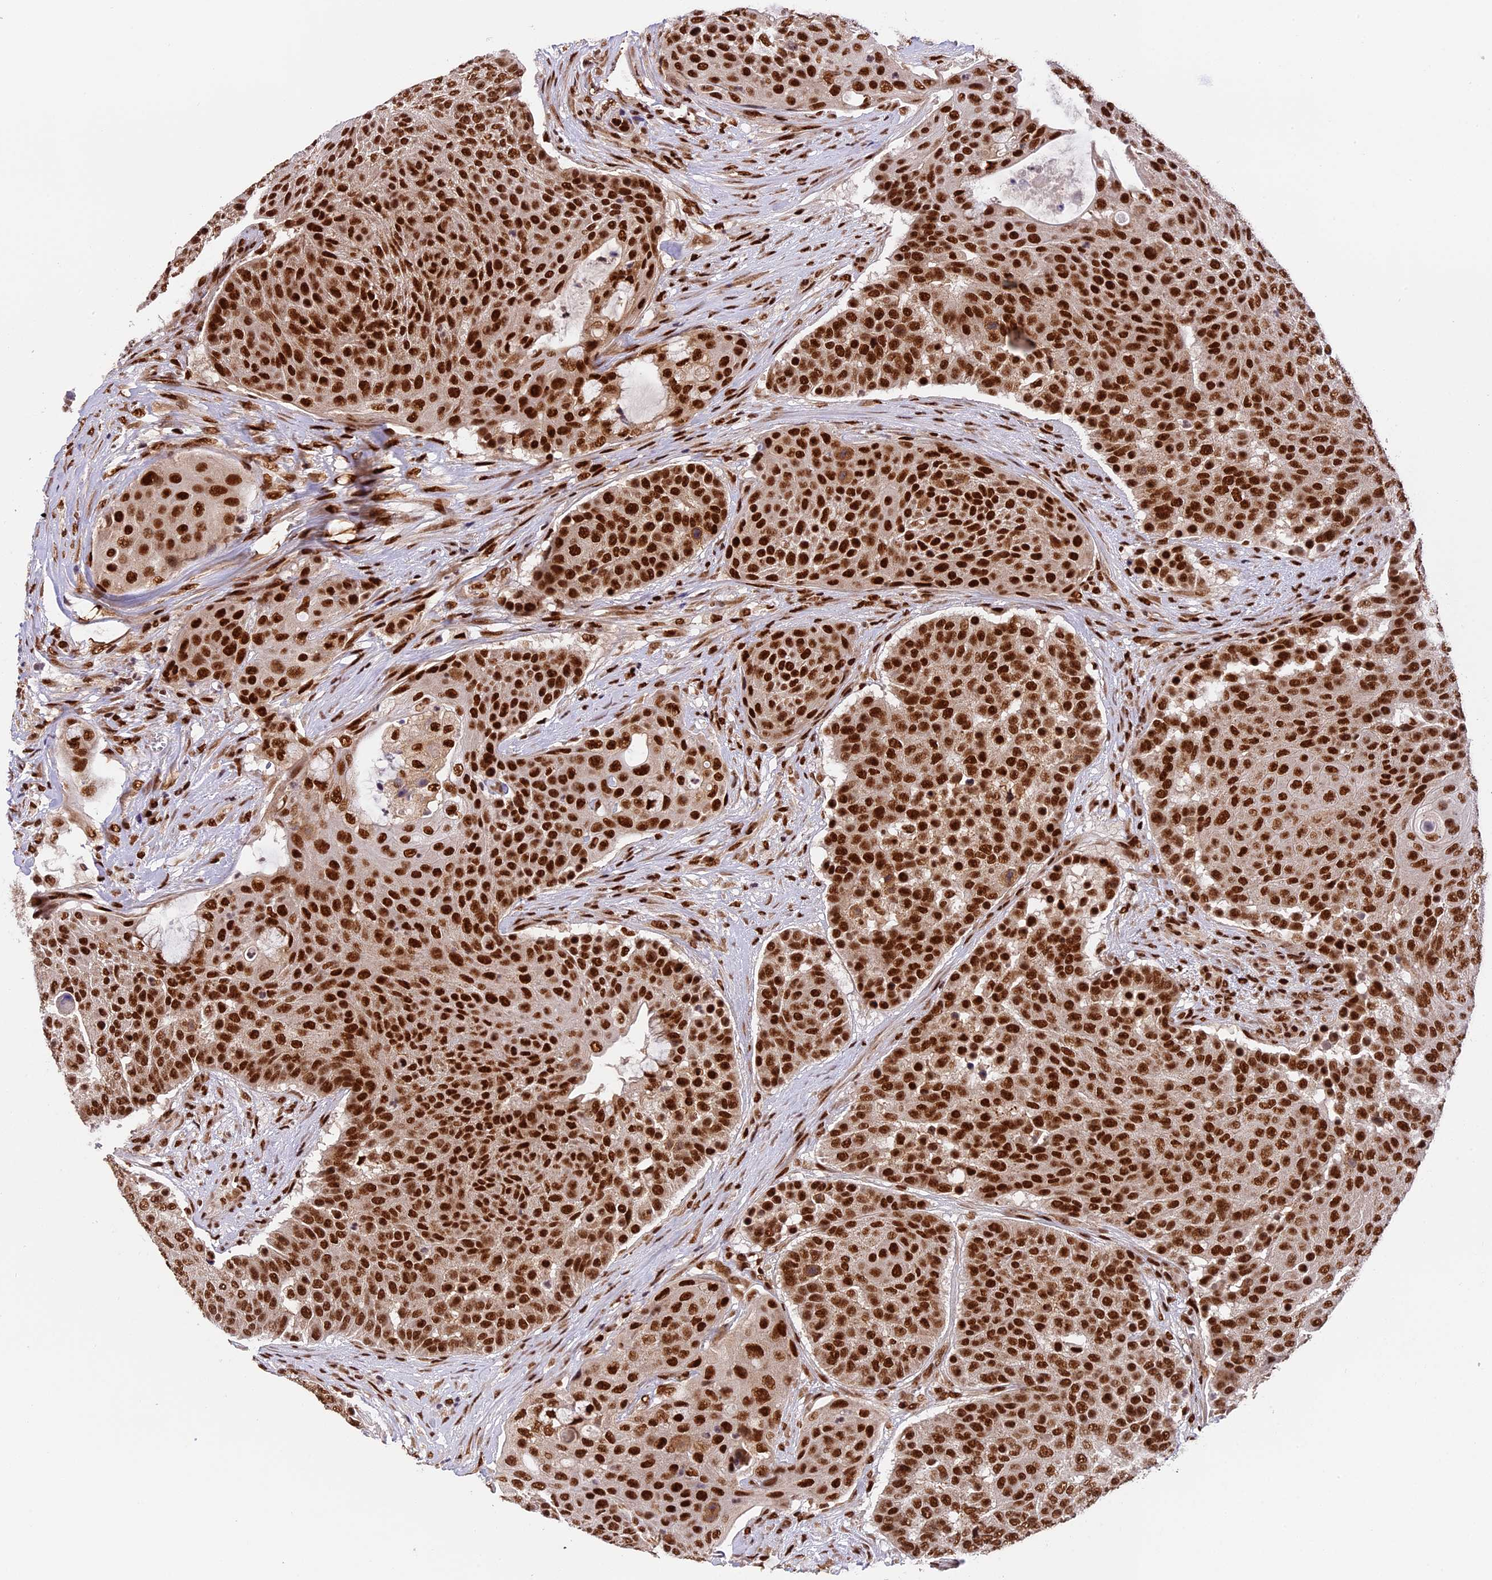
{"staining": {"intensity": "strong", "quantity": ">75%", "location": "nuclear"}, "tissue": "urothelial cancer", "cell_type": "Tumor cells", "image_type": "cancer", "snomed": [{"axis": "morphology", "description": "Urothelial carcinoma, High grade"}, {"axis": "topography", "description": "Urinary bladder"}], "caption": "Protein staining of urothelial carcinoma (high-grade) tissue reveals strong nuclear expression in about >75% of tumor cells.", "gene": "RAMAC", "patient": {"sex": "female", "age": 63}}